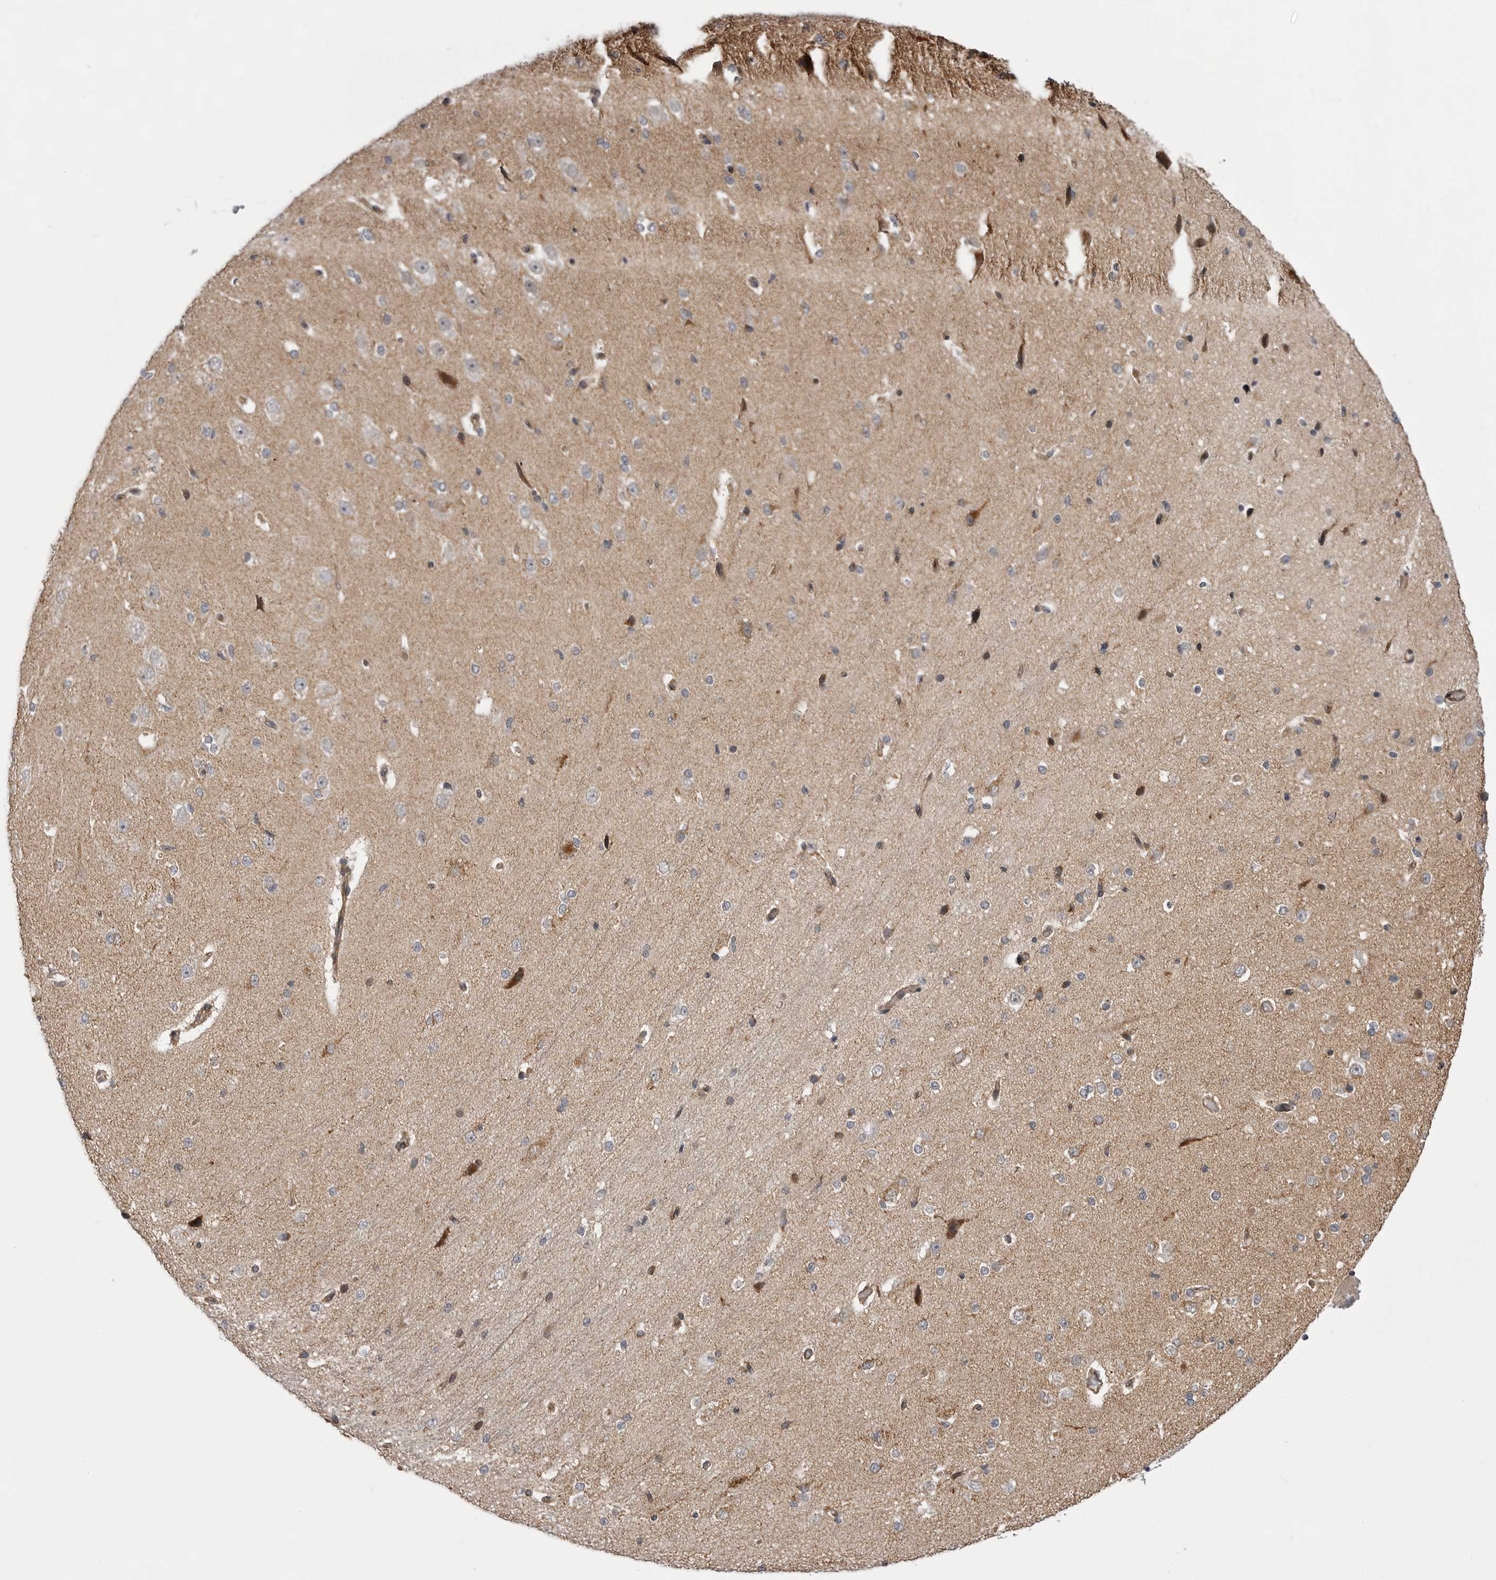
{"staining": {"intensity": "moderate", "quantity": "25%-75%", "location": "cytoplasmic/membranous"}, "tissue": "cerebral cortex", "cell_type": "Endothelial cells", "image_type": "normal", "snomed": [{"axis": "morphology", "description": "Normal tissue, NOS"}, {"axis": "morphology", "description": "Developmental malformation"}, {"axis": "topography", "description": "Cerebral cortex"}], "caption": "Endothelial cells demonstrate medium levels of moderate cytoplasmic/membranous positivity in about 25%-75% of cells in normal cerebral cortex. (DAB (3,3'-diaminobenzidine) IHC with brightfield microscopy, high magnification).", "gene": "TMPRSS11F", "patient": {"sex": "female", "age": 30}}